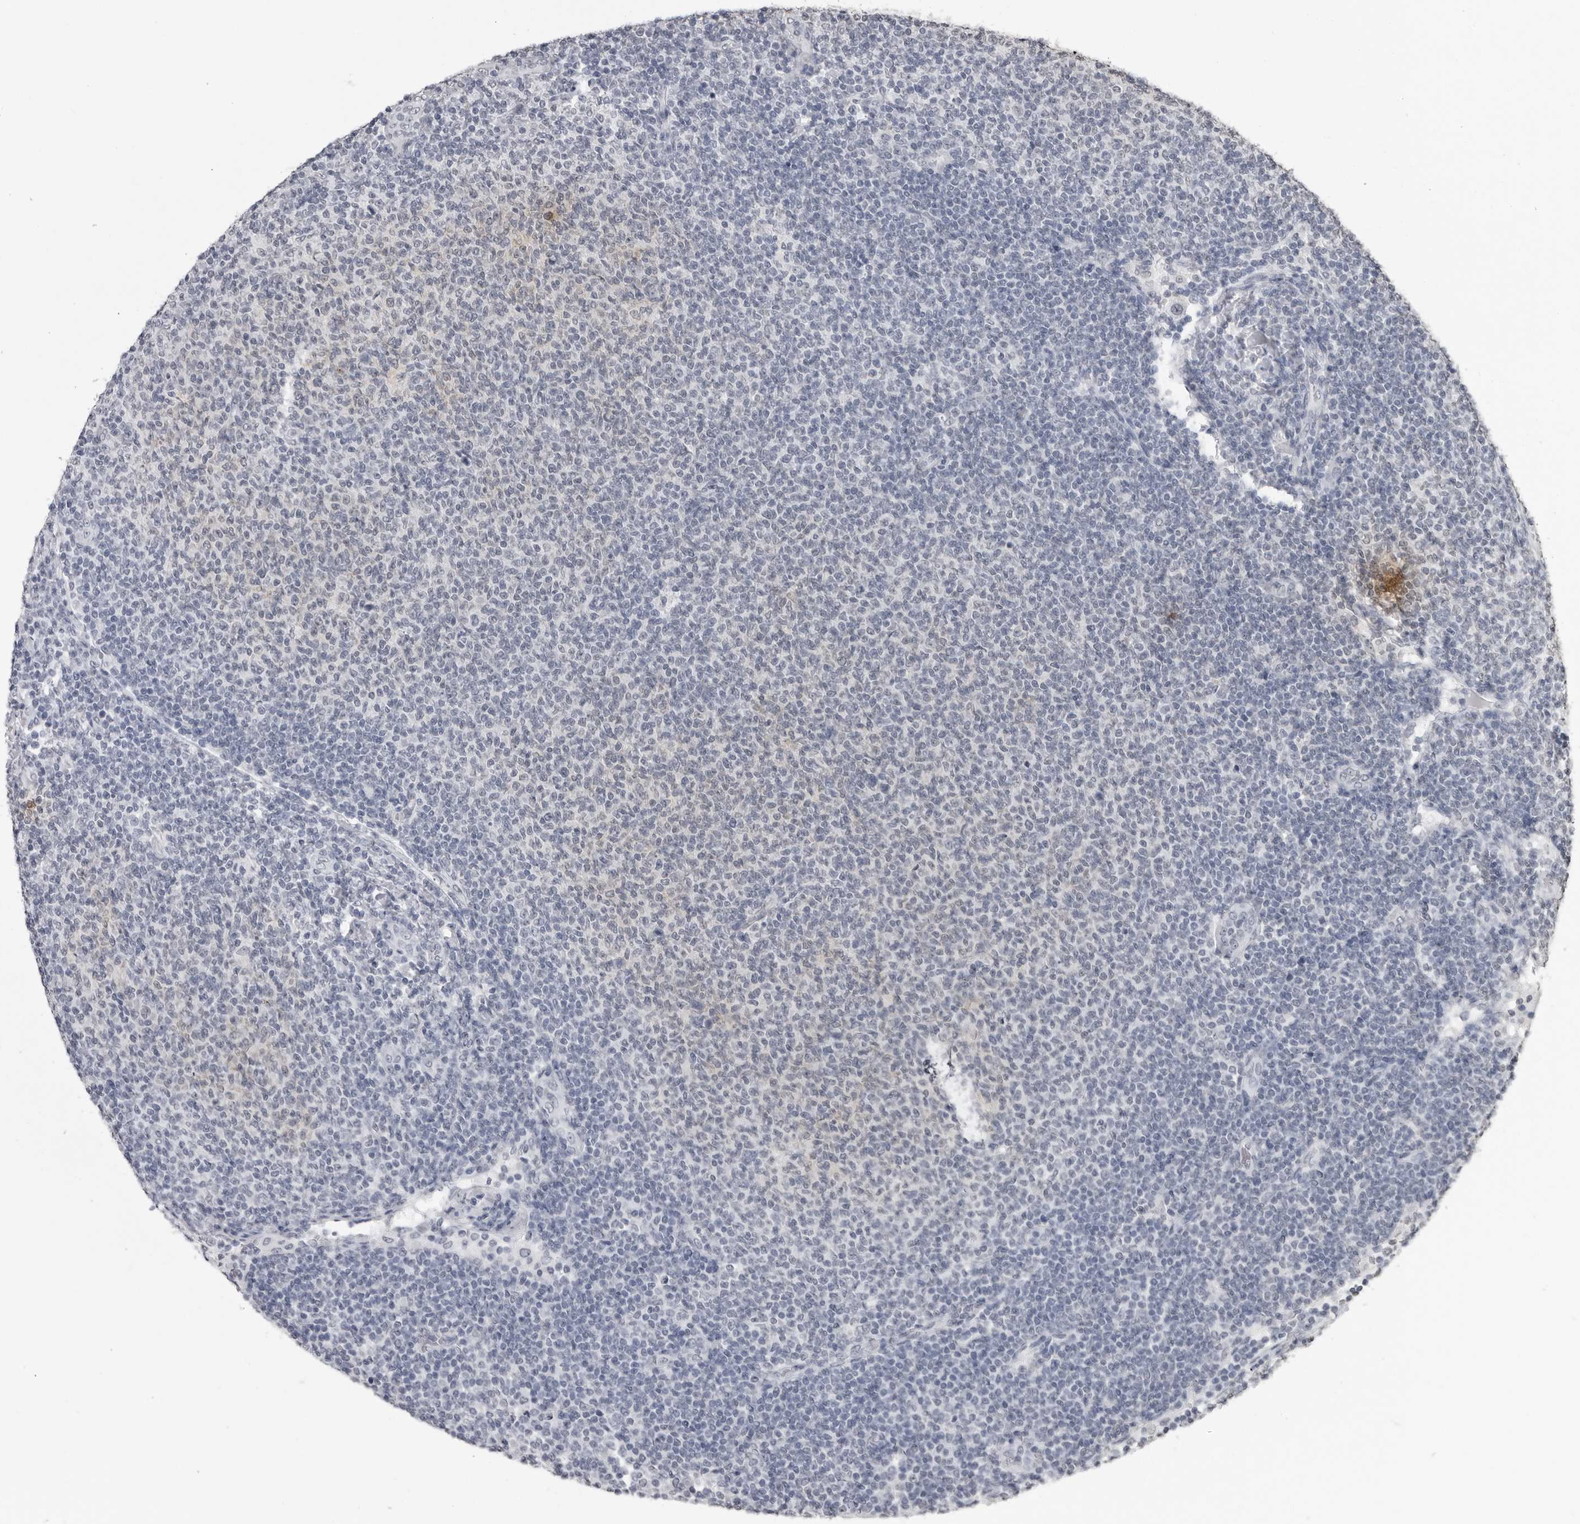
{"staining": {"intensity": "negative", "quantity": "none", "location": "none"}, "tissue": "lymphoma", "cell_type": "Tumor cells", "image_type": "cancer", "snomed": [{"axis": "morphology", "description": "Malignant lymphoma, non-Hodgkin's type, Low grade"}, {"axis": "topography", "description": "Lymph node"}], "caption": "There is no significant staining in tumor cells of lymphoma. The staining is performed using DAB brown chromogen with nuclei counter-stained in using hematoxylin.", "gene": "HEPACAM", "patient": {"sex": "male", "age": 66}}